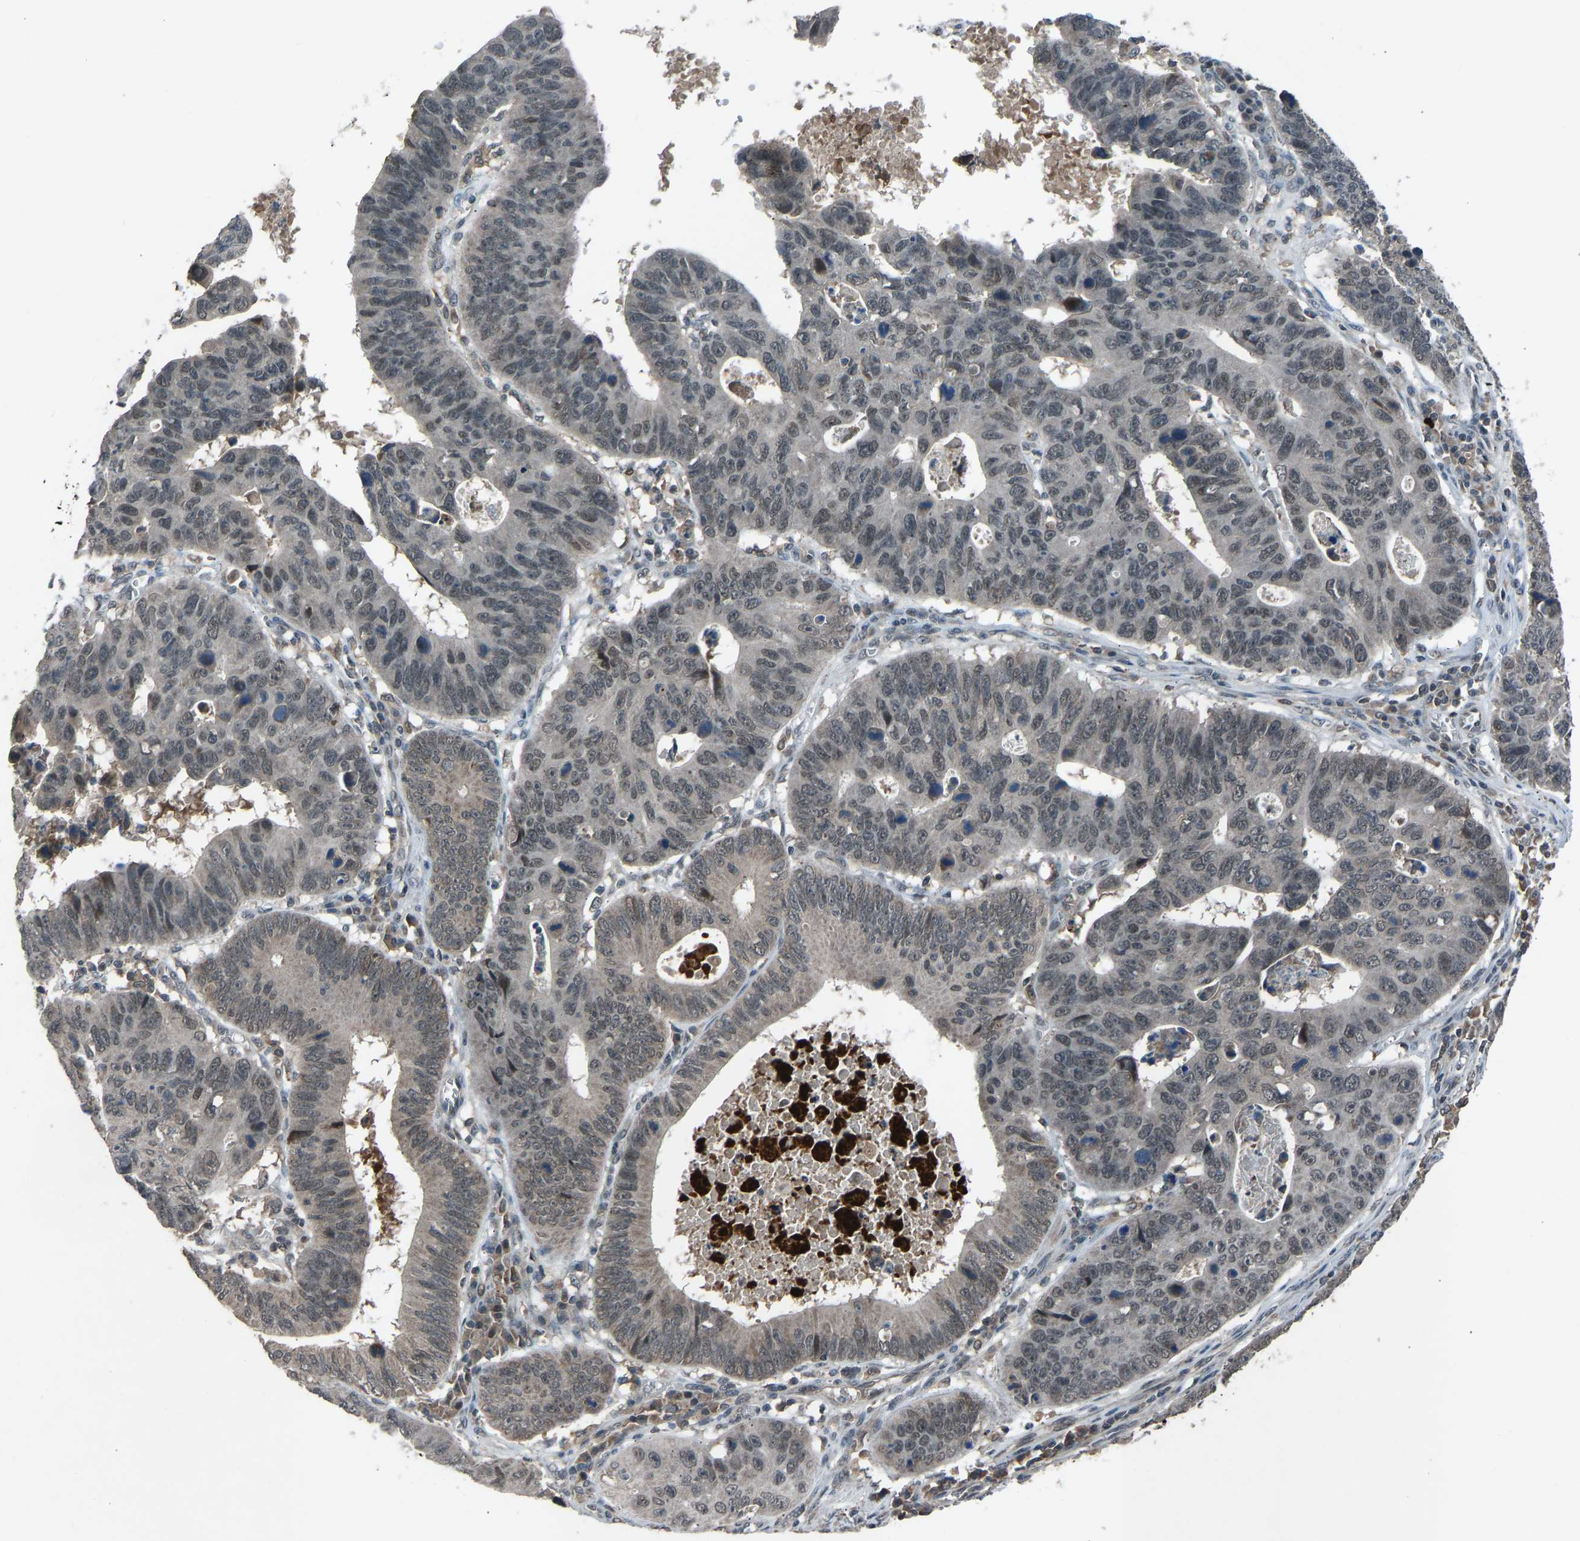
{"staining": {"intensity": "weak", "quantity": "25%-75%", "location": "cytoplasmic/membranous,nuclear"}, "tissue": "stomach cancer", "cell_type": "Tumor cells", "image_type": "cancer", "snomed": [{"axis": "morphology", "description": "Adenocarcinoma, NOS"}, {"axis": "topography", "description": "Stomach"}], "caption": "Human stomach adenocarcinoma stained with a protein marker reveals weak staining in tumor cells.", "gene": "SLC43A1", "patient": {"sex": "male", "age": 59}}